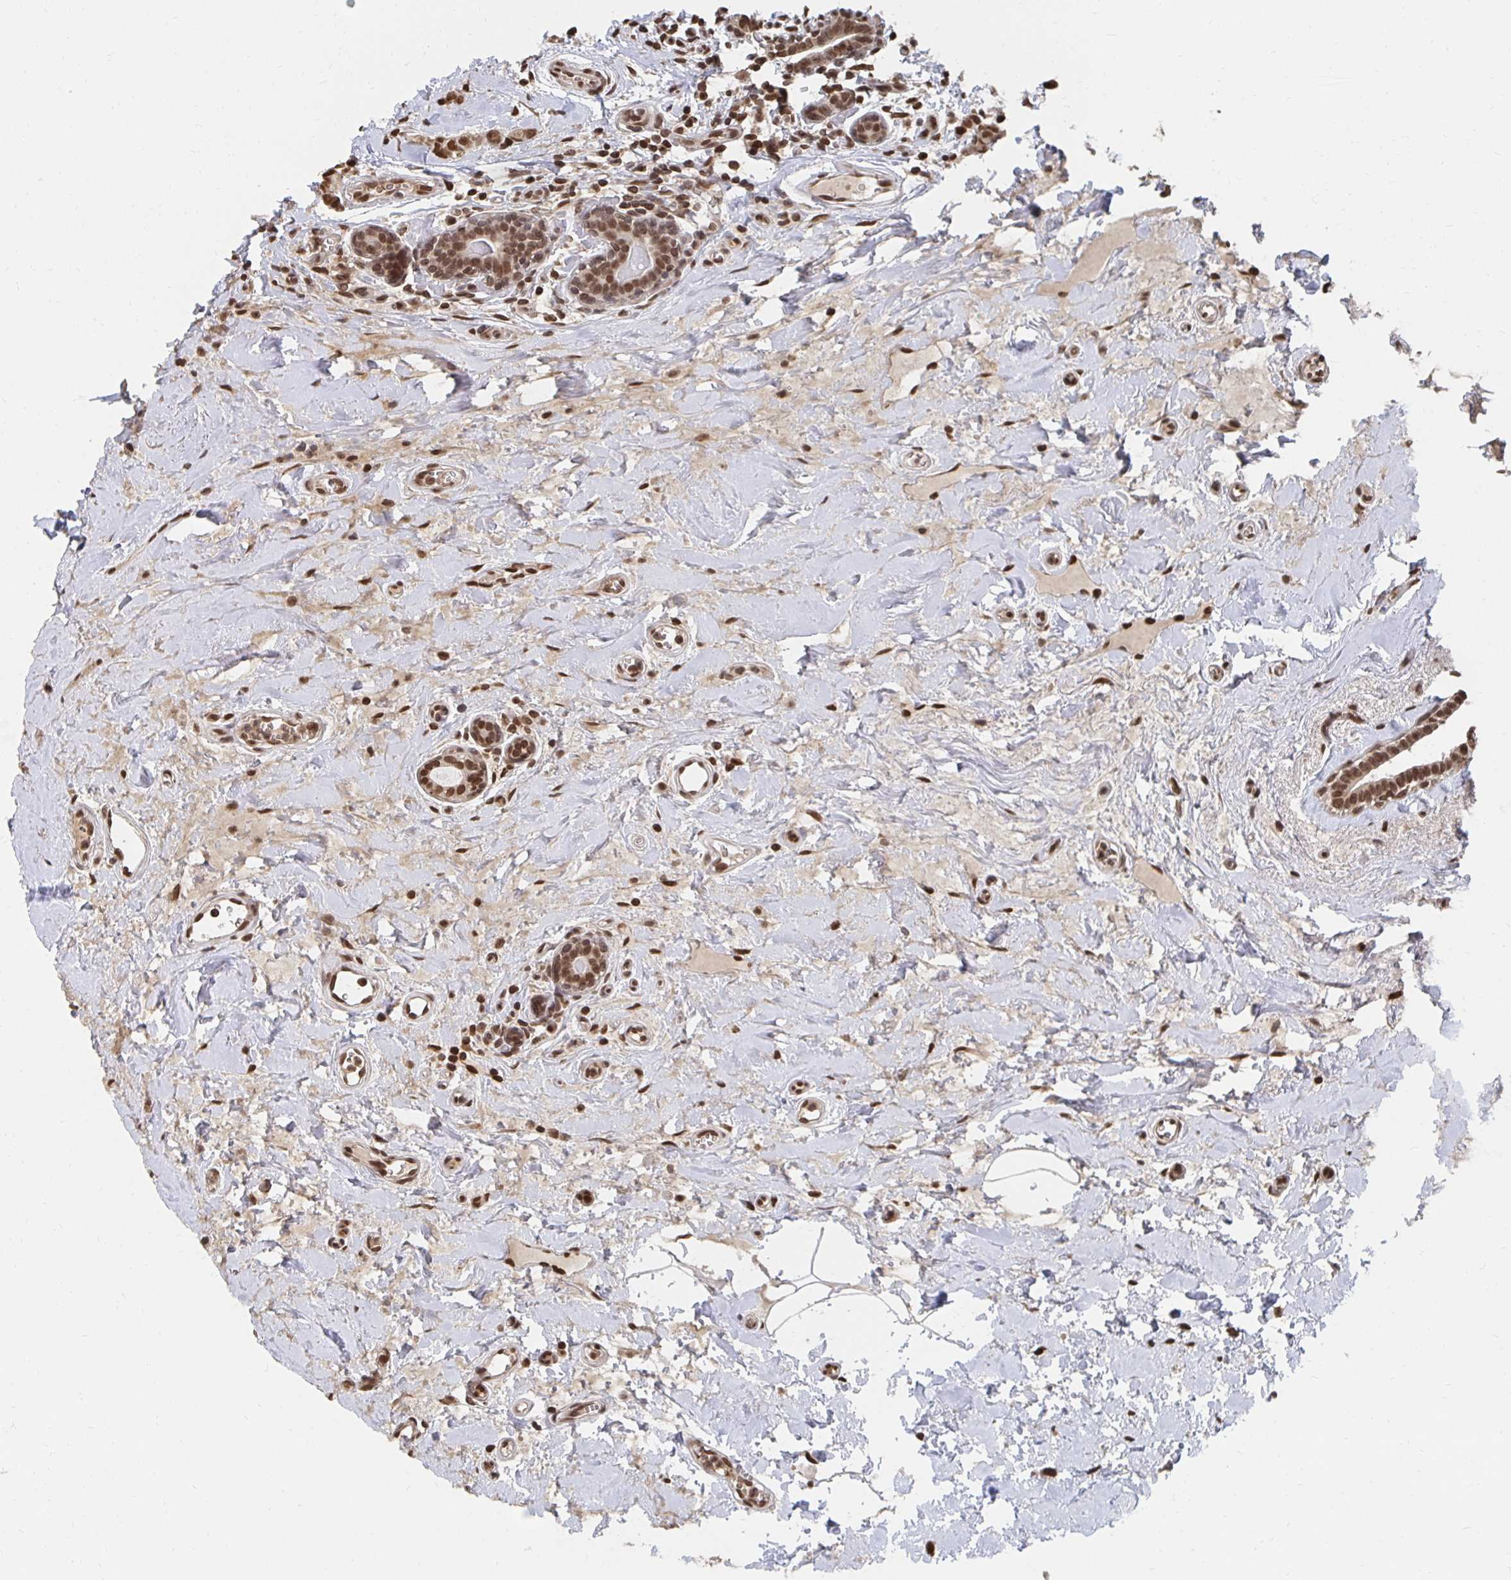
{"staining": {"intensity": "moderate", "quantity": ">75%", "location": "nuclear"}, "tissue": "breast cancer", "cell_type": "Tumor cells", "image_type": "cancer", "snomed": [{"axis": "morphology", "description": "Duct carcinoma"}, {"axis": "topography", "description": "Breast"}], "caption": "Breast invasive ductal carcinoma stained with DAB immunohistochemistry shows medium levels of moderate nuclear expression in about >75% of tumor cells.", "gene": "GTF3C6", "patient": {"sex": "female", "age": 61}}